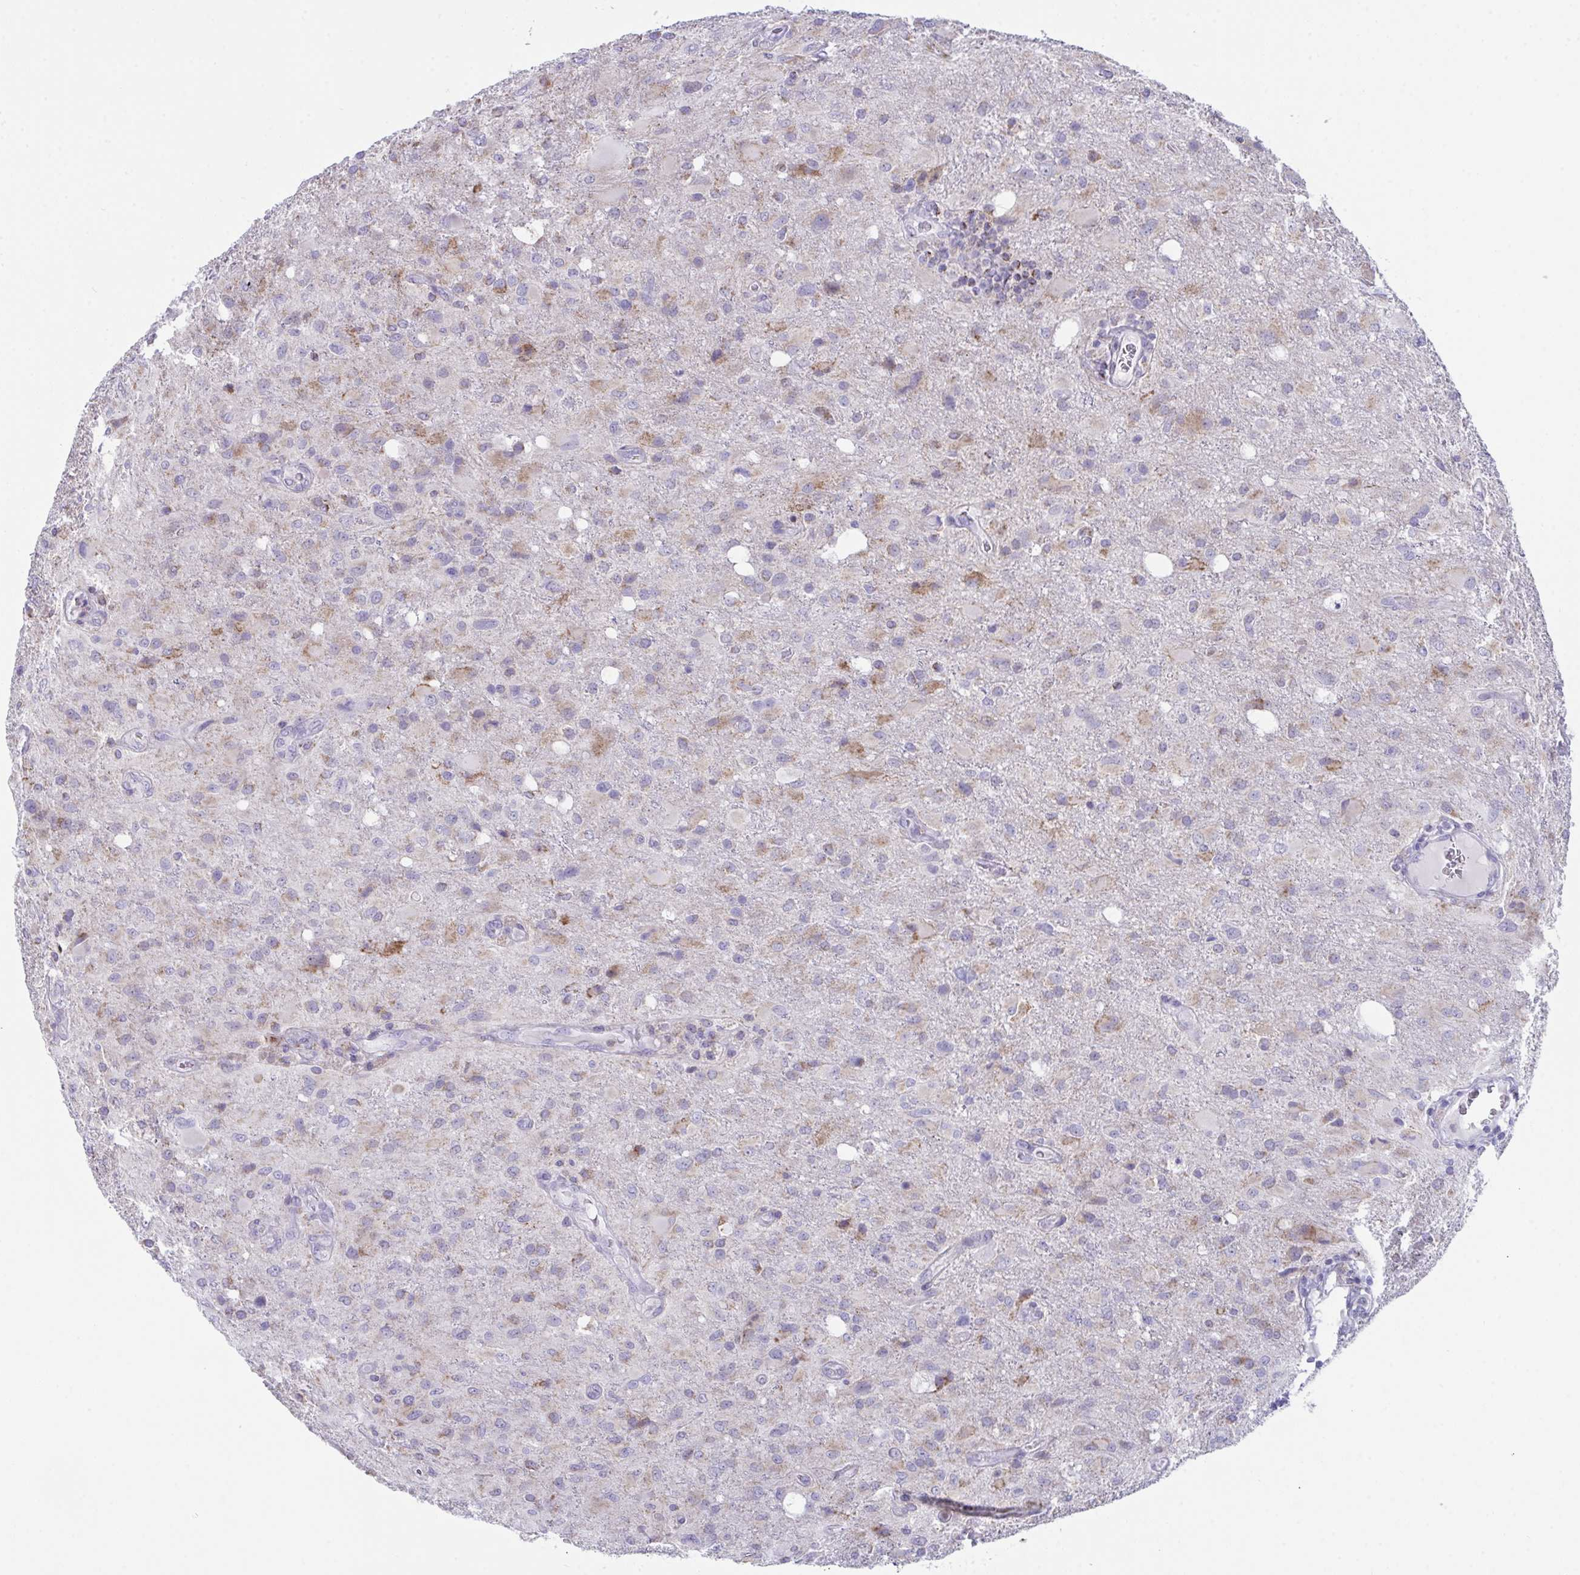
{"staining": {"intensity": "strong", "quantity": "<25%", "location": "cytoplasmic/membranous"}, "tissue": "glioma", "cell_type": "Tumor cells", "image_type": "cancer", "snomed": [{"axis": "morphology", "description": "Glioma, malignant, High grade"}, {"axis": "topography", "description": "Brain"}], "caption": "Malignant glioma (high-grade) was stained to show a protein in brown. There is medium levels of strong cytoplasmic/membranous expression in approximately <25% of tumor cells.", "gene": "PLA2G12B", "patient": {"sex": "male", "age": 53}}